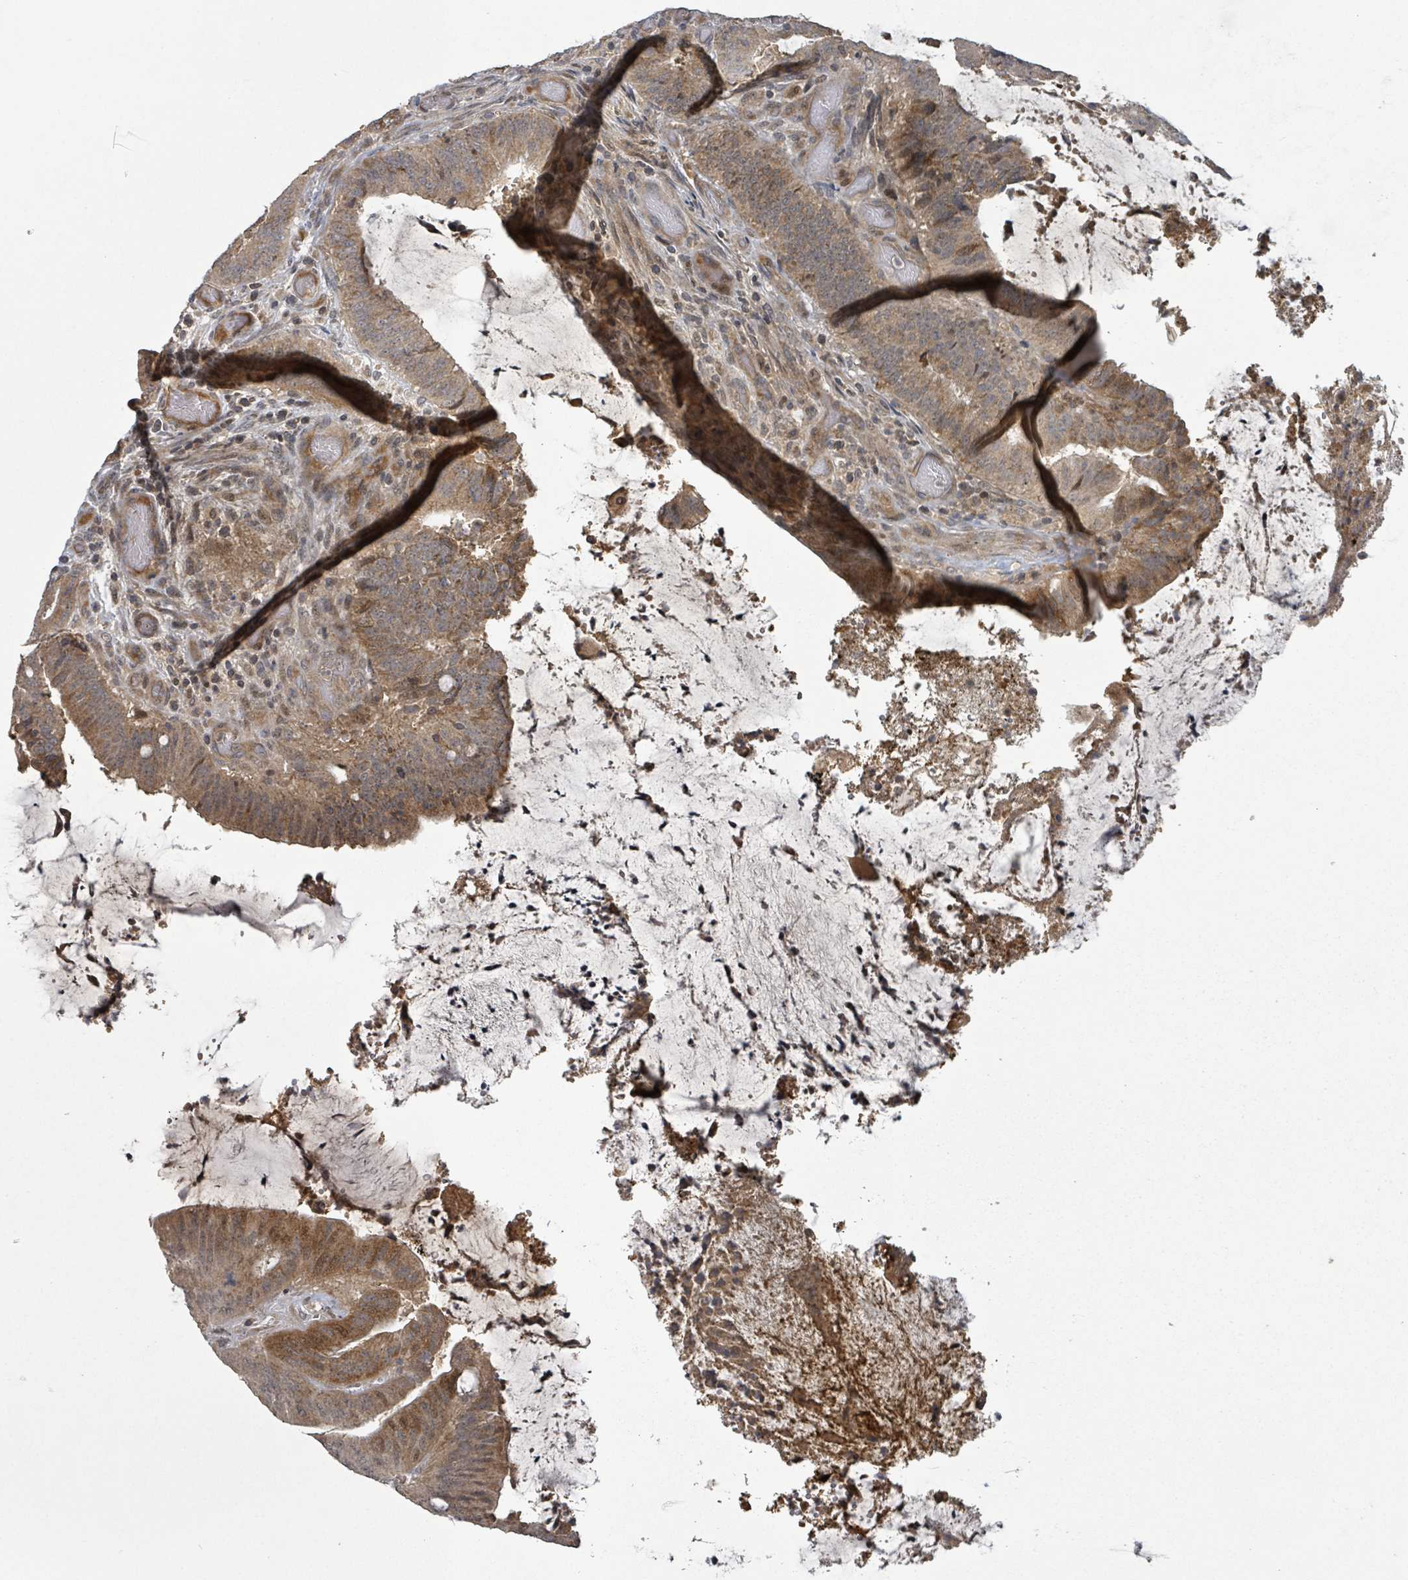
{"staining": {"intensity": "moderate", "quantity": ">75%", "location": "cytoplasmic/membranous"}, "tissue": "colorectal cancer", "cell_type": "Tumor cells", "image_type": "cancer", "snomed": [{"axis": "morphology", "description": "Adenocarcinoma, NOS"}, {"axis": "topography", "description": "Colon"}], "caption": "Protein expression analysis of human colorectal cancer reveals moderate cytoplasmic/membranous expression in about >75% of tumor cells.", "gene": "ITGA11", "patient": {"sex": "female", "age": 43}}